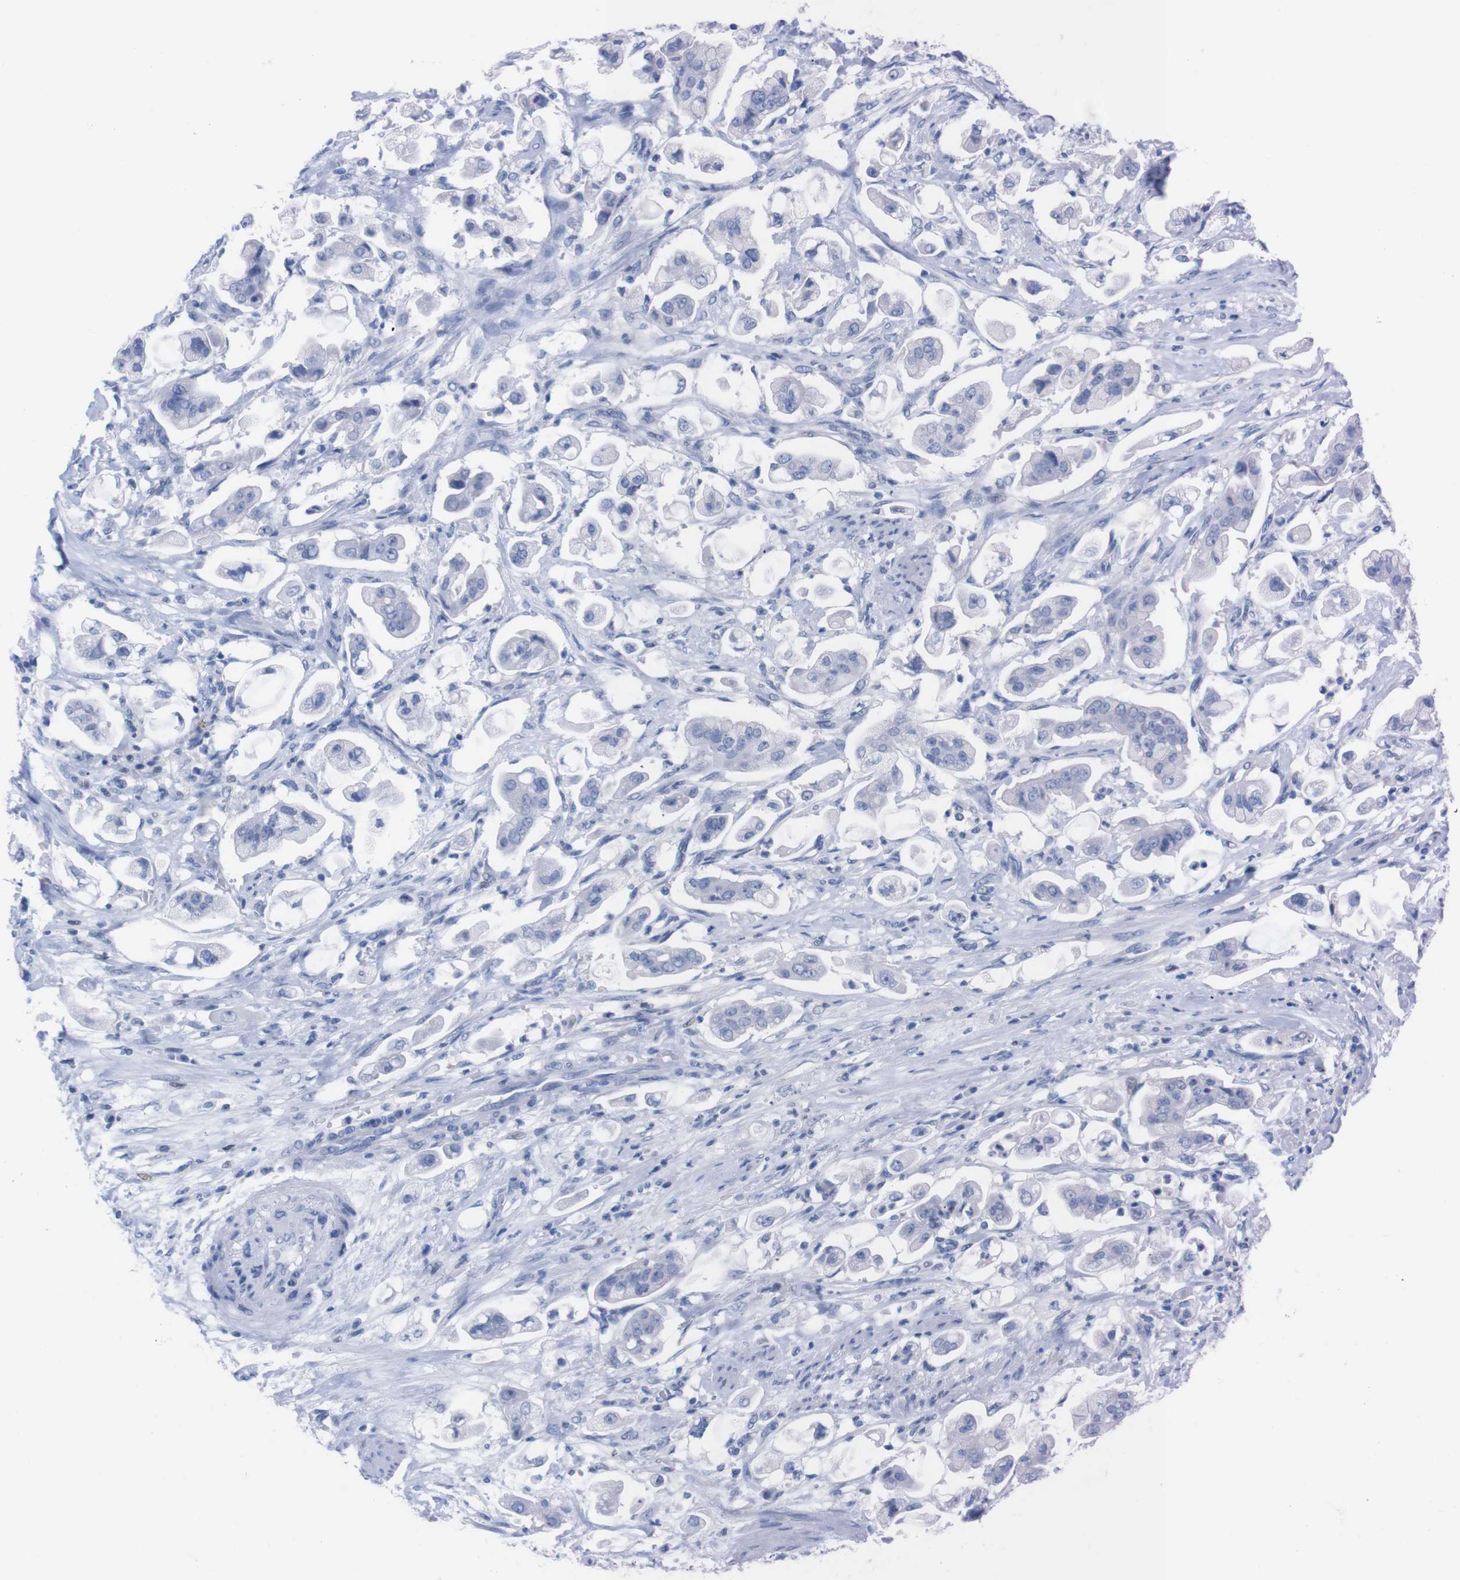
{"staining": {"intensity": "negative", "quantity": "none", "location": "none"}, "tissue": "stomach cancer", "cell_type": "Tumor cells", "image_type": "cancer", "snomed": [{"axis": "morphology", "description": "Adenocarcinoma, NOS"}, {"axis": "topography", "description": "Stomach"}], "caption": "The IHC image has no significant expression in tumor cells of stomach cancer tissue.", "gene": "P2RY12", "patient": {"sex": "male", "age": 62}}